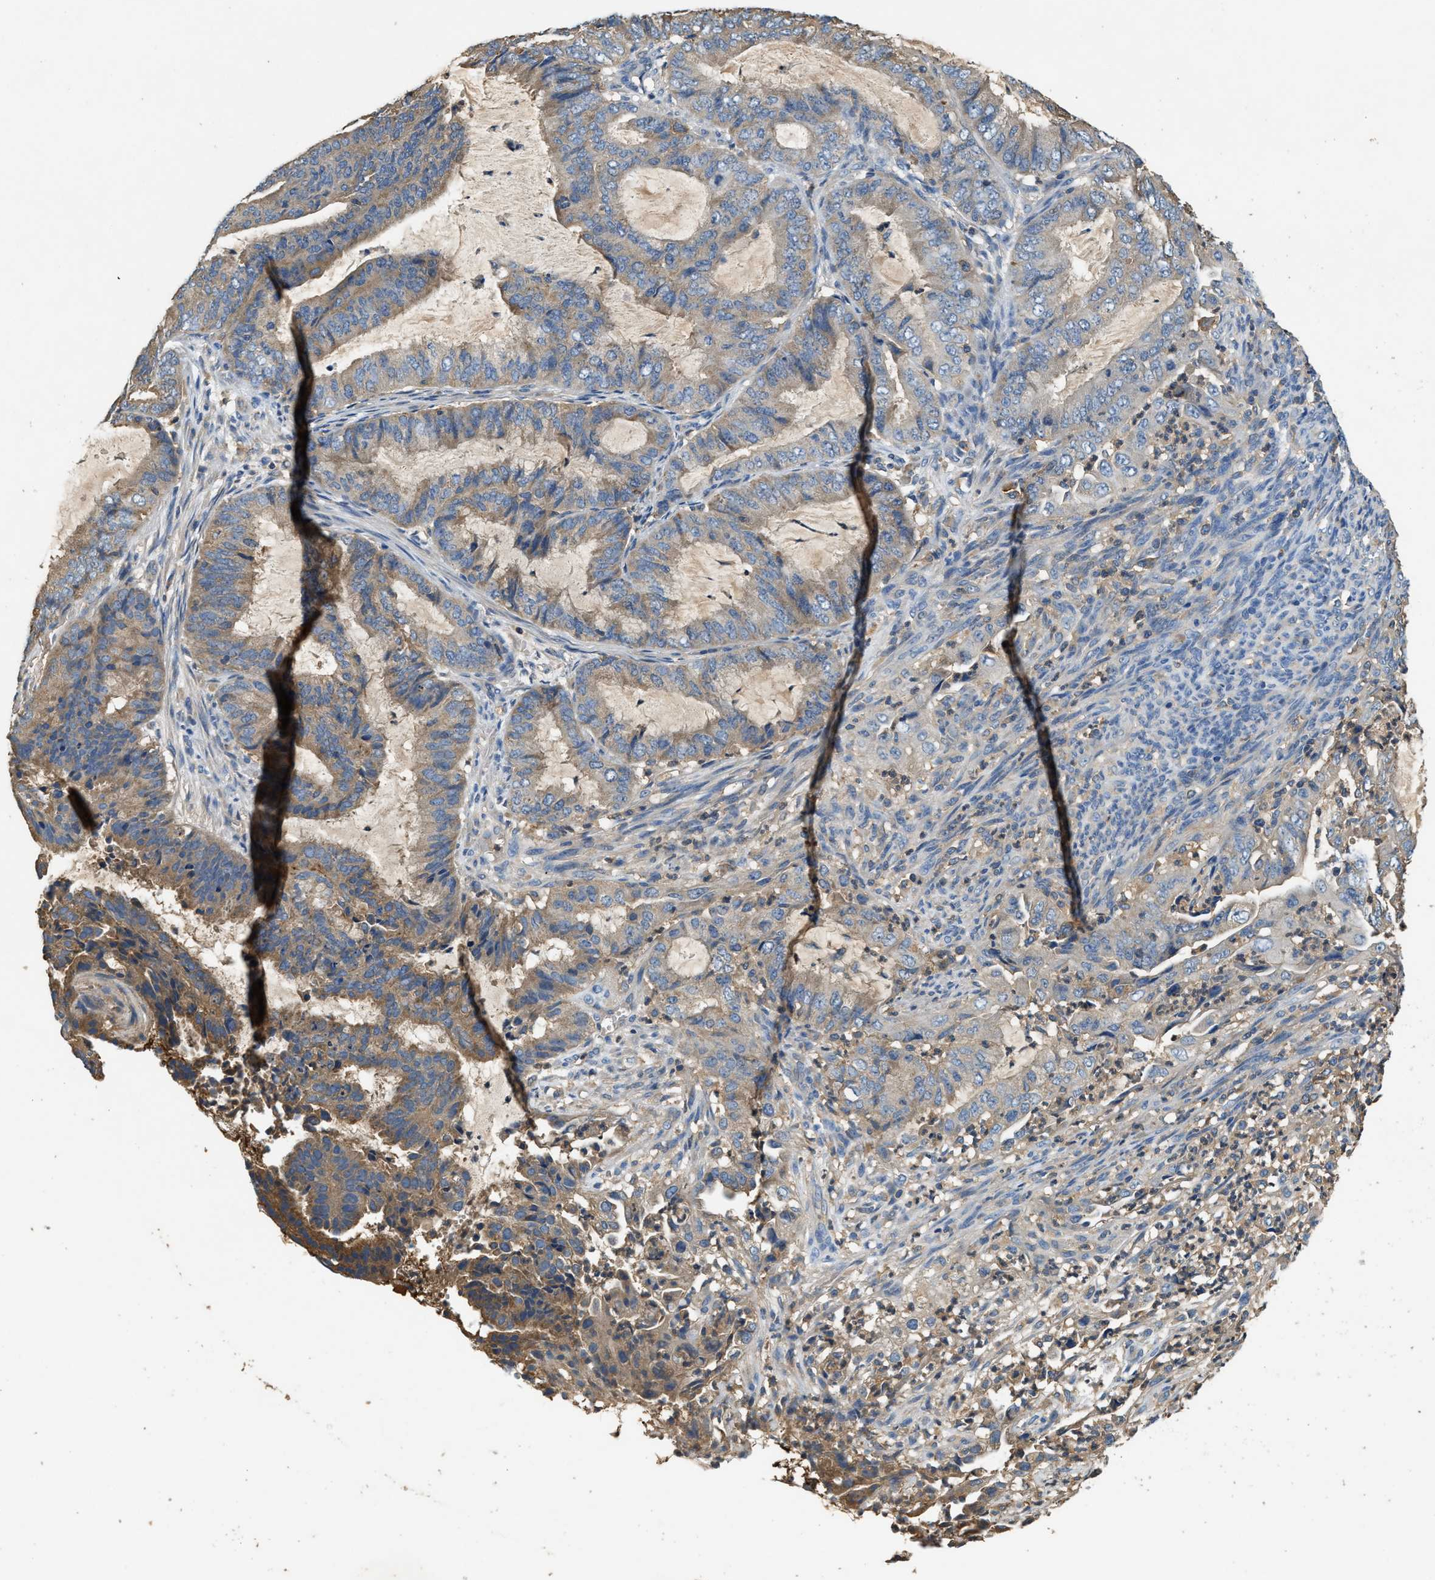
{"staining": {"intensity": "weak", "quantity": "<25%", "location": "cytoplasmic/membranous"}, "tissue": "endometrial cancer", "cell_type": "Tumor cells", "image_type": "cancer", "snomed": [{"axis": "morphology", "description": "Adenocarcinoma, NOS"}, {"axis": "topography", "description": "Endometrium"}], "caption": "Histopathology image shows no protein expression in tumor cells of endometrial cancer (adenocarcinoma) tissue. Brightfield microscopy of immunohistochemistry stained with DAB (3,3'-diaminobenzidine) (brown) and hematoxylin (blue), captured at high magnification.", "gene": "BLOC1S1", "patient": {"sex": "female", "age": 51}}